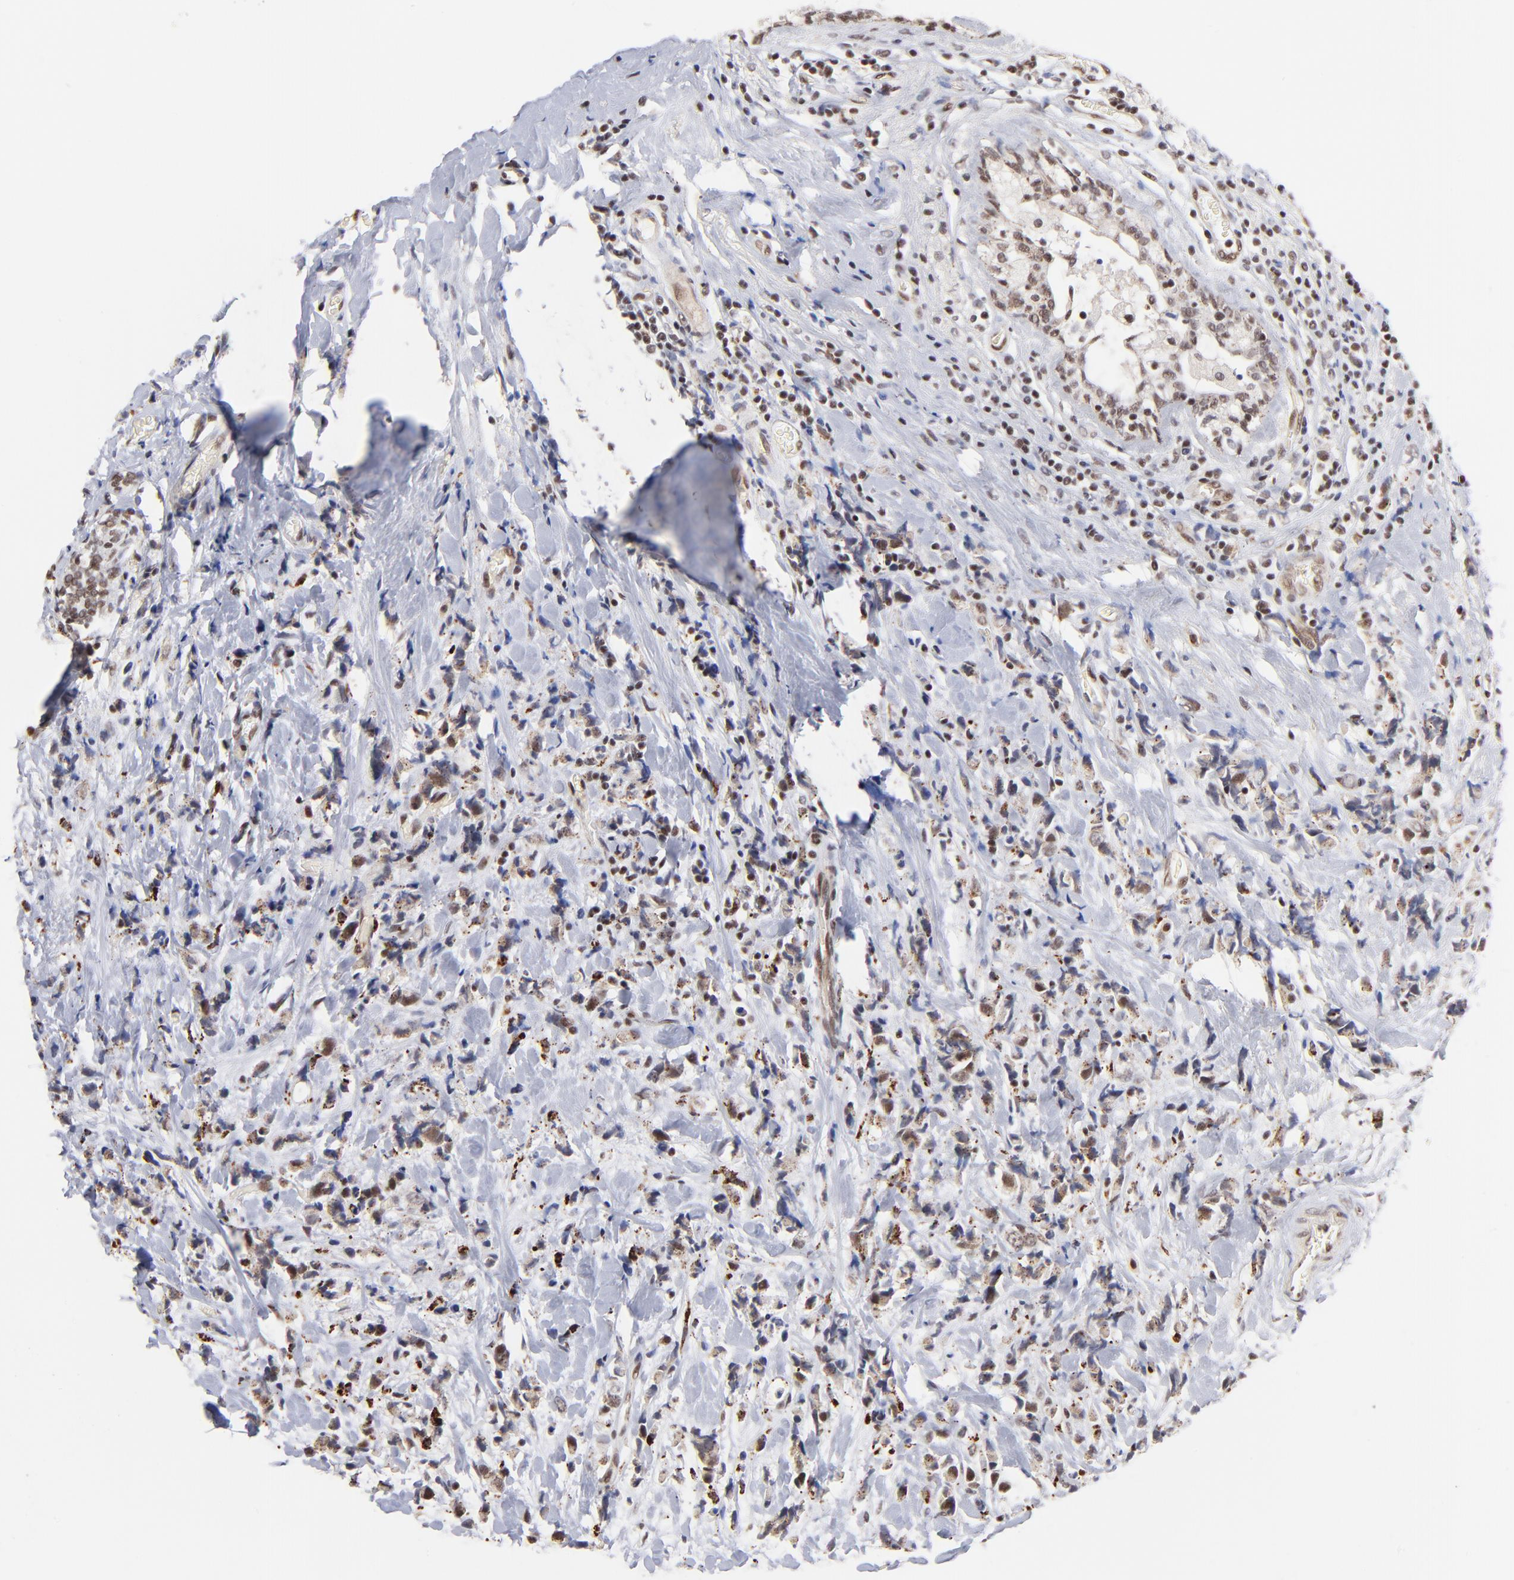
{"staining": {"intensity": "moderate", "quantity": "<25%", "location": "cytoplasmic/membranous,nuclear"}, "tissue": "breast cancer", "cell_type": "Tumor cells", "image_type": "cancer", "snomed": [{"axis": "morphology", "description": "Lobular carcinoma"}, {"axis": "topography", "description": "Breast"}], "caption": "Moderate cytoplasmic/membranous and nuclear expression for a protein is seen in approximately <25% of tumor cells of breast cancer using IHC.", "gene": "GABPA", "patient": {"sex": "female", "age": 57}}